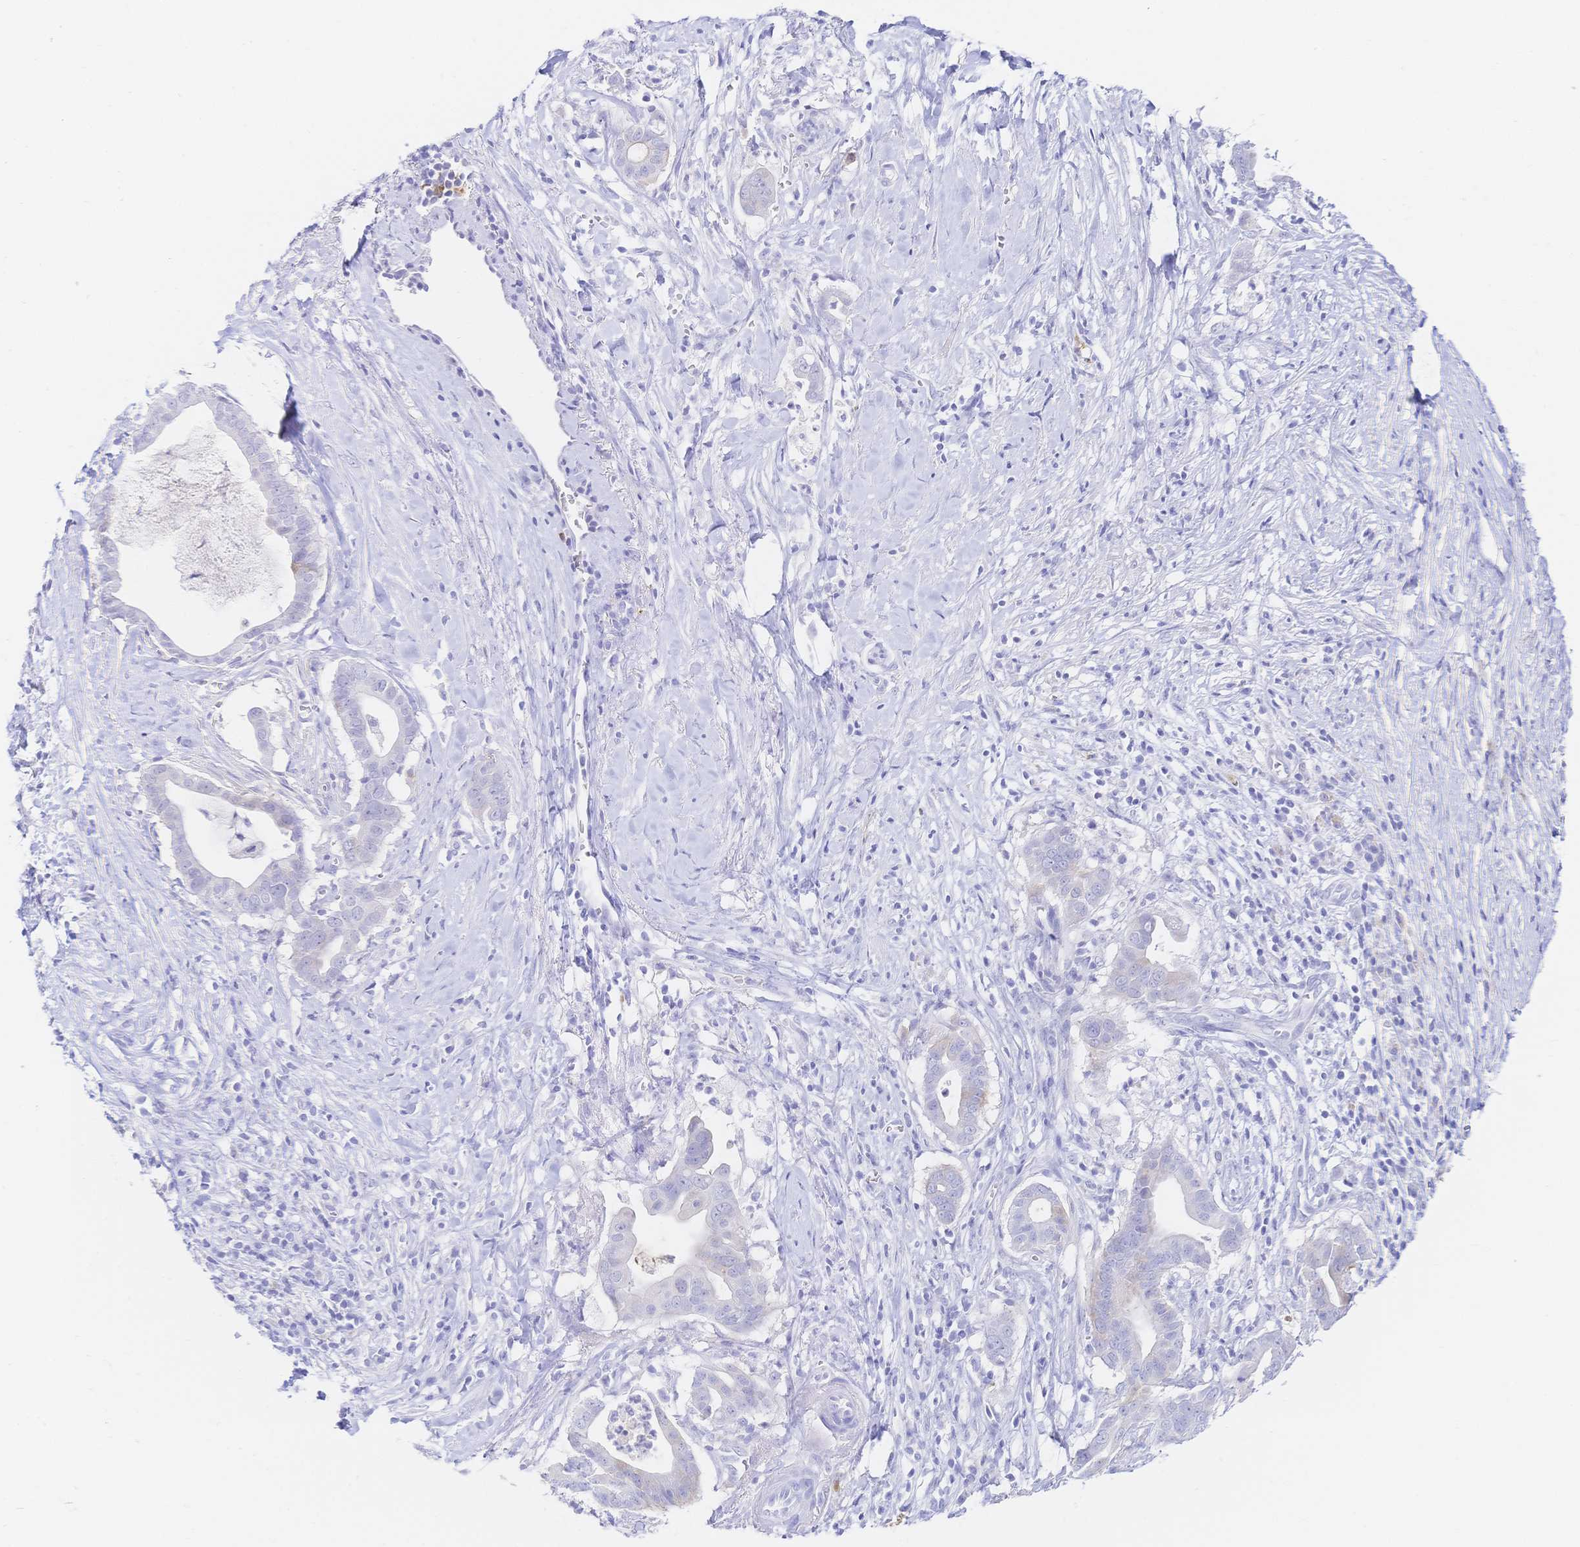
{"staining": {"intensity": "negative", "quantity": "none", "location": "none"}, "tissue": "pancreatic cancer", "cell_type": "Tumor cells", "image_type": "cancer", "snomed": [{"axis": "morphology", "description": "Adenocarcinoma, NOS"}, {"axis": "topography", "description": "Pancreas"}], "caption": "High magnification brightfield microscopy of adenocarcinoma (pancreatic) stained with DAB (3,3'-diaminobenzidine) (brown) and counterstained with hematoxylin (blue): tumor cells show no significant positivity.", "gene": "RRM1", "patient": {"sex": "male", "age": 61}}